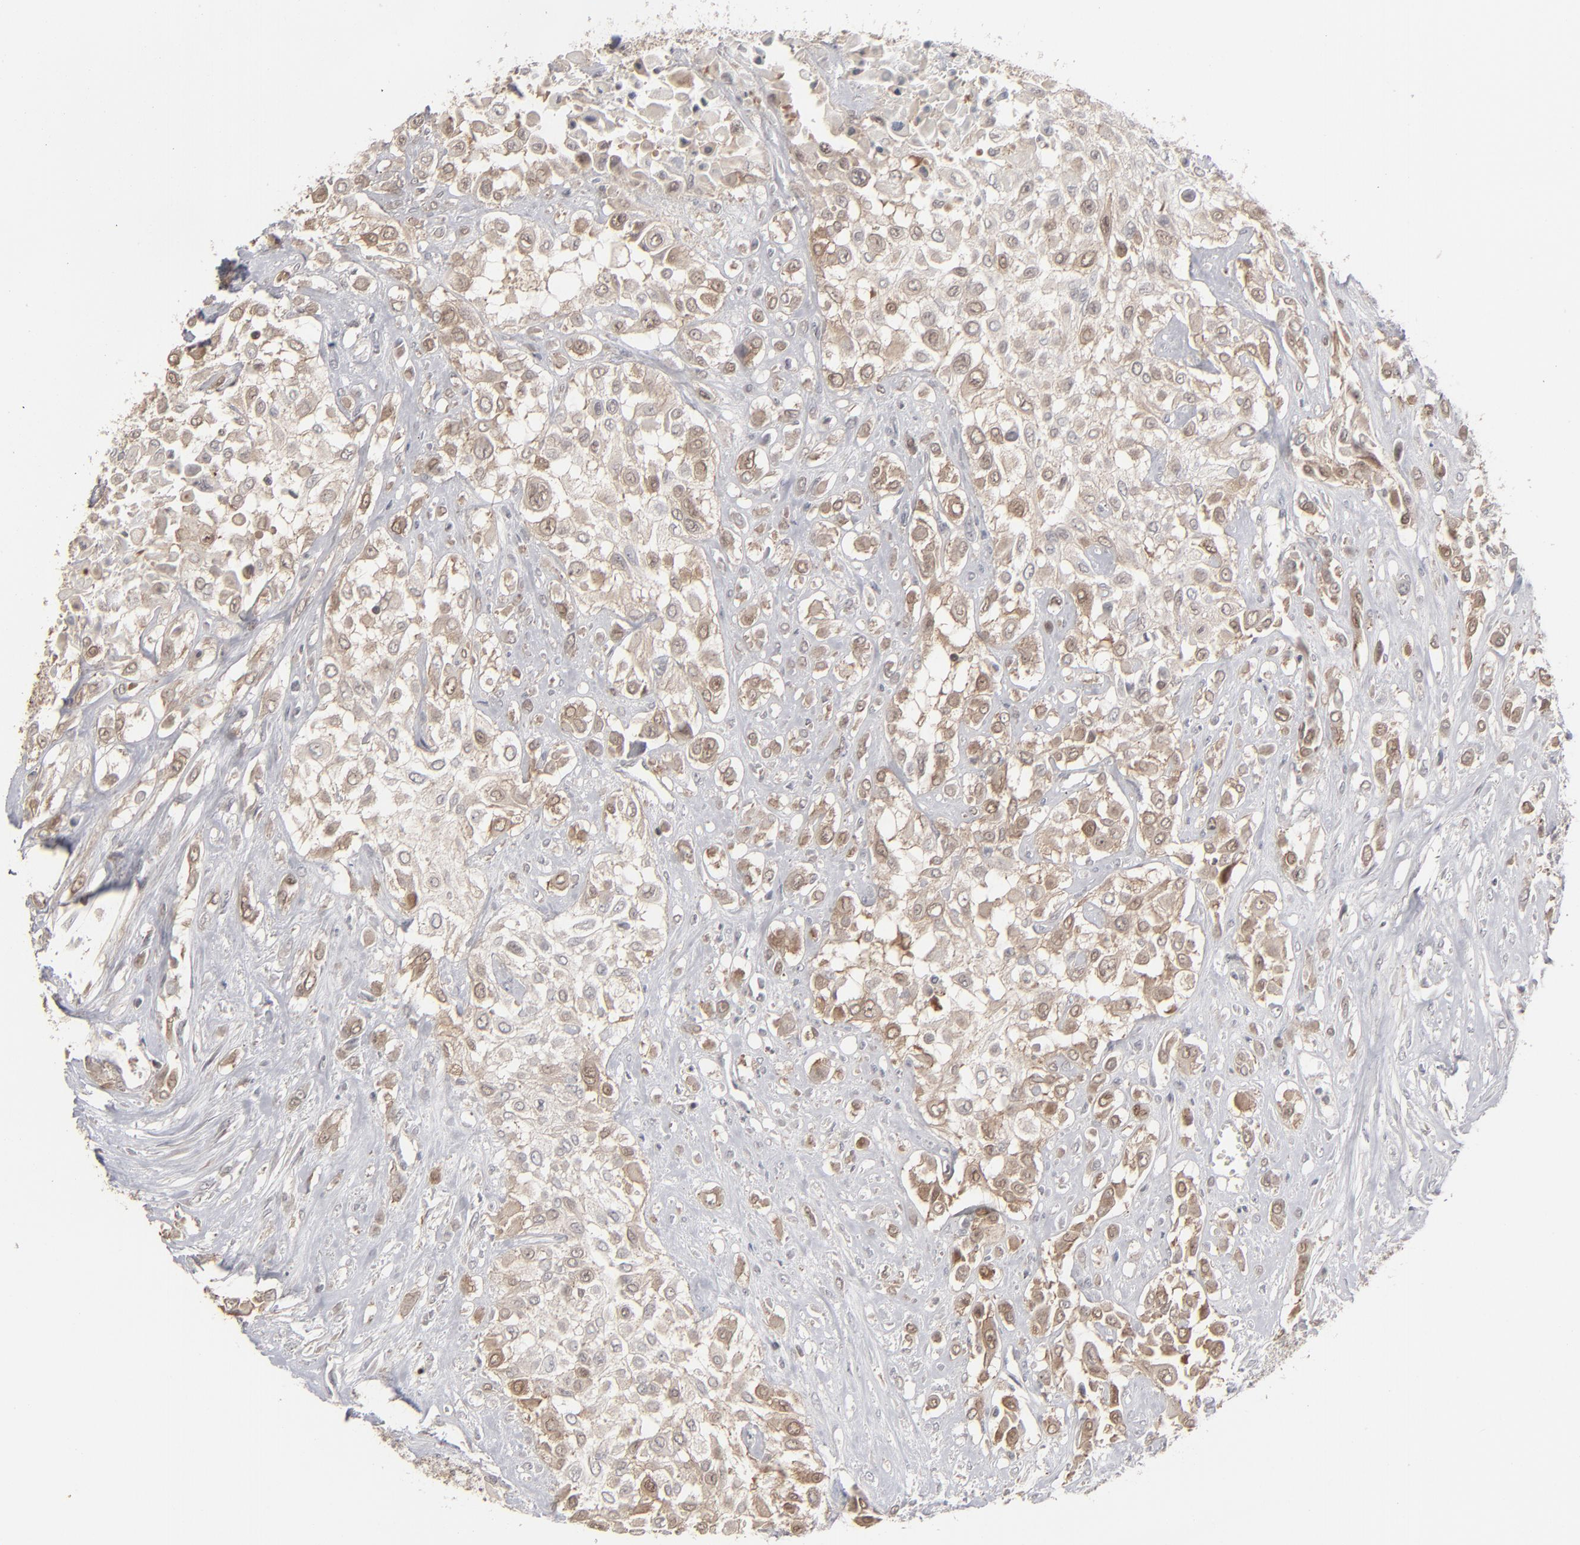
{"staining": {"intensity": "weak", "quantity": ">75%", "location": "cytoplasmic/membranous"}, "tissue": "urothelial cancer", "cell_type": "Tumor cells", "image_type": "cancer", "snomed": [{"axis": "morphology", "description": "Urothelial carcinoma, High grade"}, {"axis": "topography", "description": "Urinary bladder"}], "caption": "Tumor cells display weak cytoplasmic/membranous positivity in approximately >75% of cells in urothelial cancer.", "gene": "STAT4", "patient": {"sex": "male", "age": 57}}